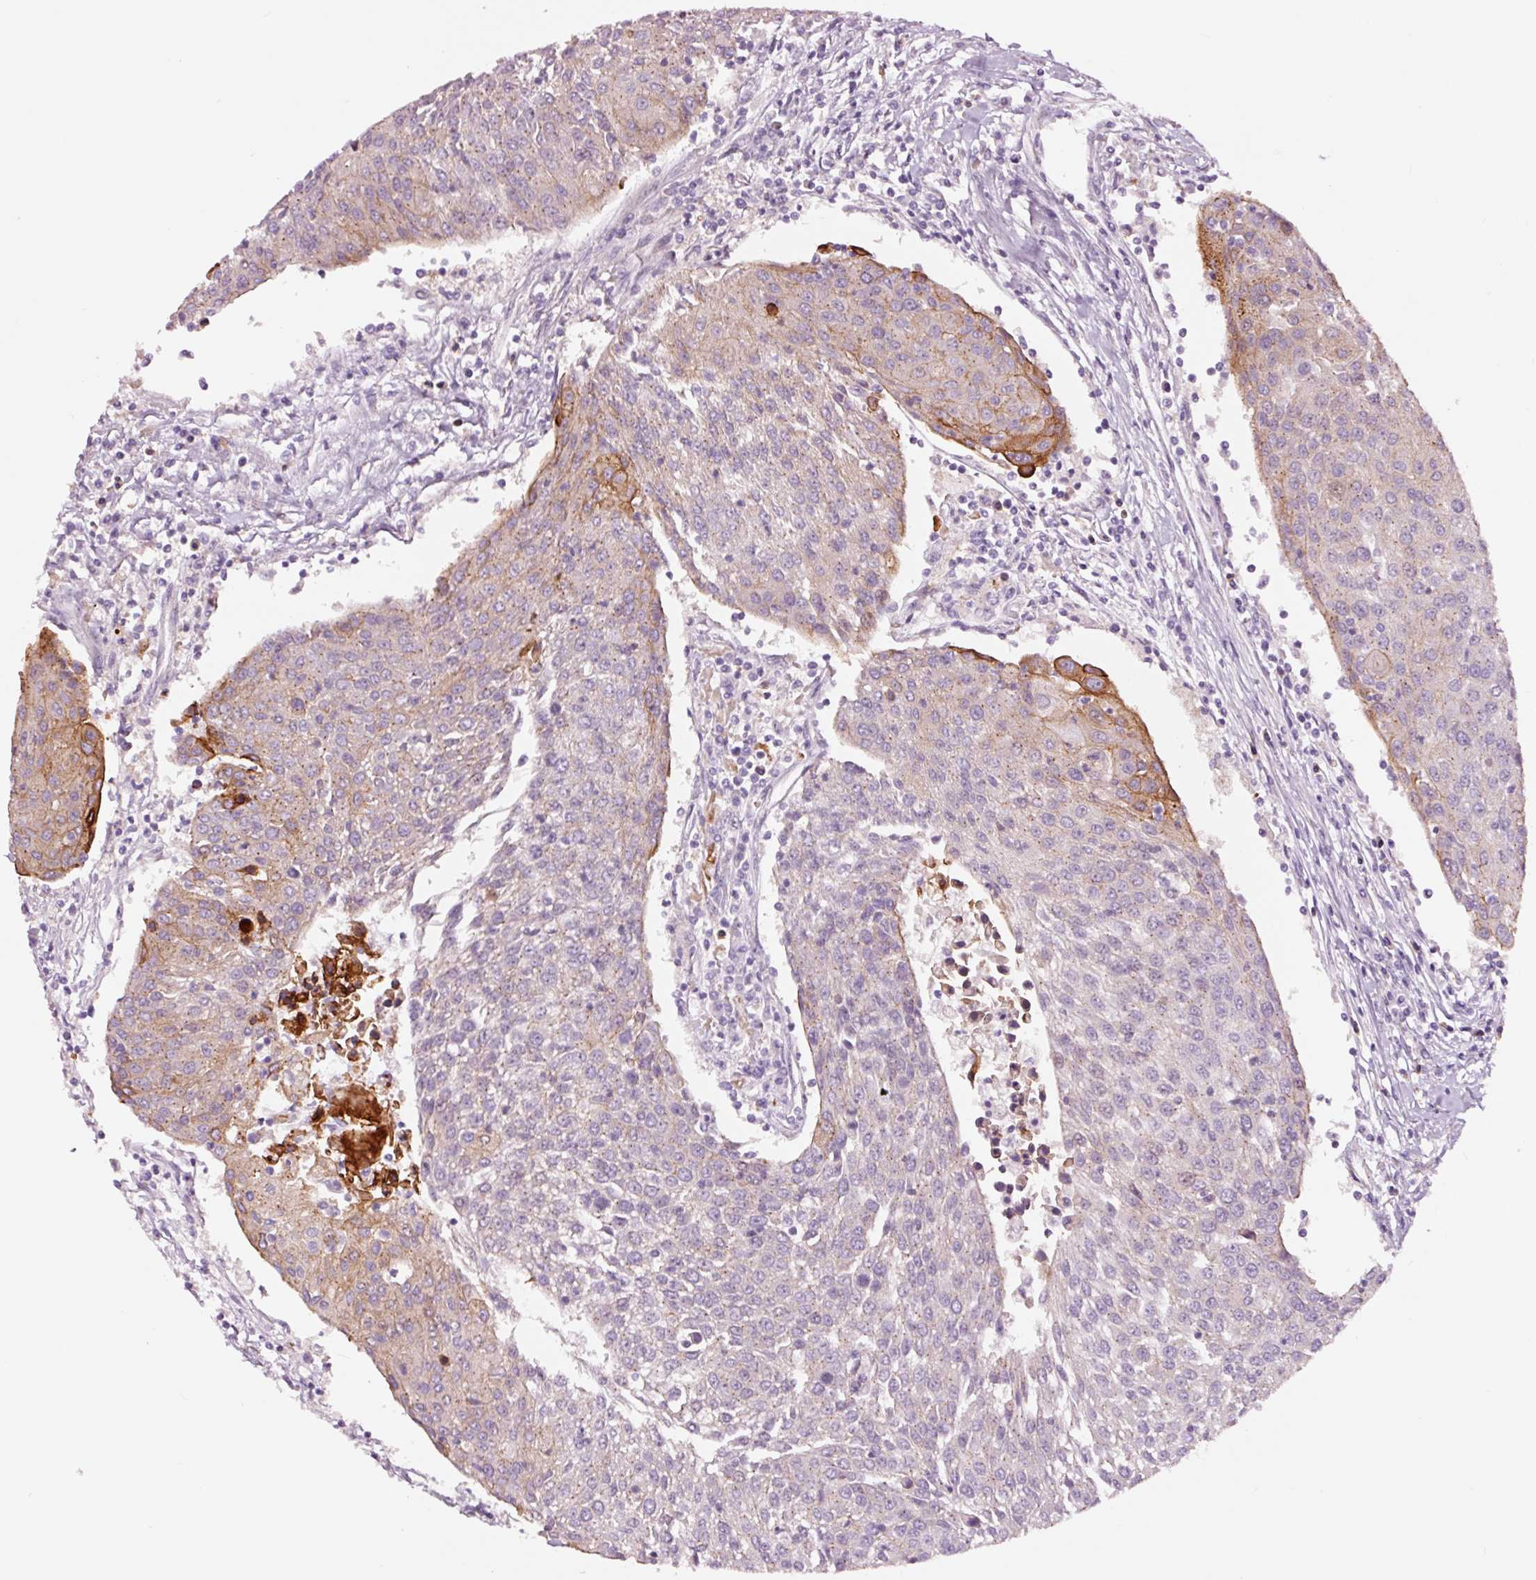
{"staining": {"intensity": "moderate", "quantity": "<25%", "location": "cytoplasmic/membranous"}, "tissue": "urothelial cancer", "cell_type": "Tumor cells", "image_type": "cancer", "snomed": [{"axis": "morphology", "description": "Urothelial carcinoma, High grade"}, {"axis": "topography", "description": "Urinary bladder"}], "caption": "Immunohistochemistry (IHC) of urothelial cancer shows low levels of moderate cytoplasmic/membranous staining in about <25% of tumor cells. (Stains: DAB in brown, nuclei in blue, Microscopy: brightfield microscopy at high magnification).", "gene": "DAPP1", "patient": {"sex": "female", "age": 85}}